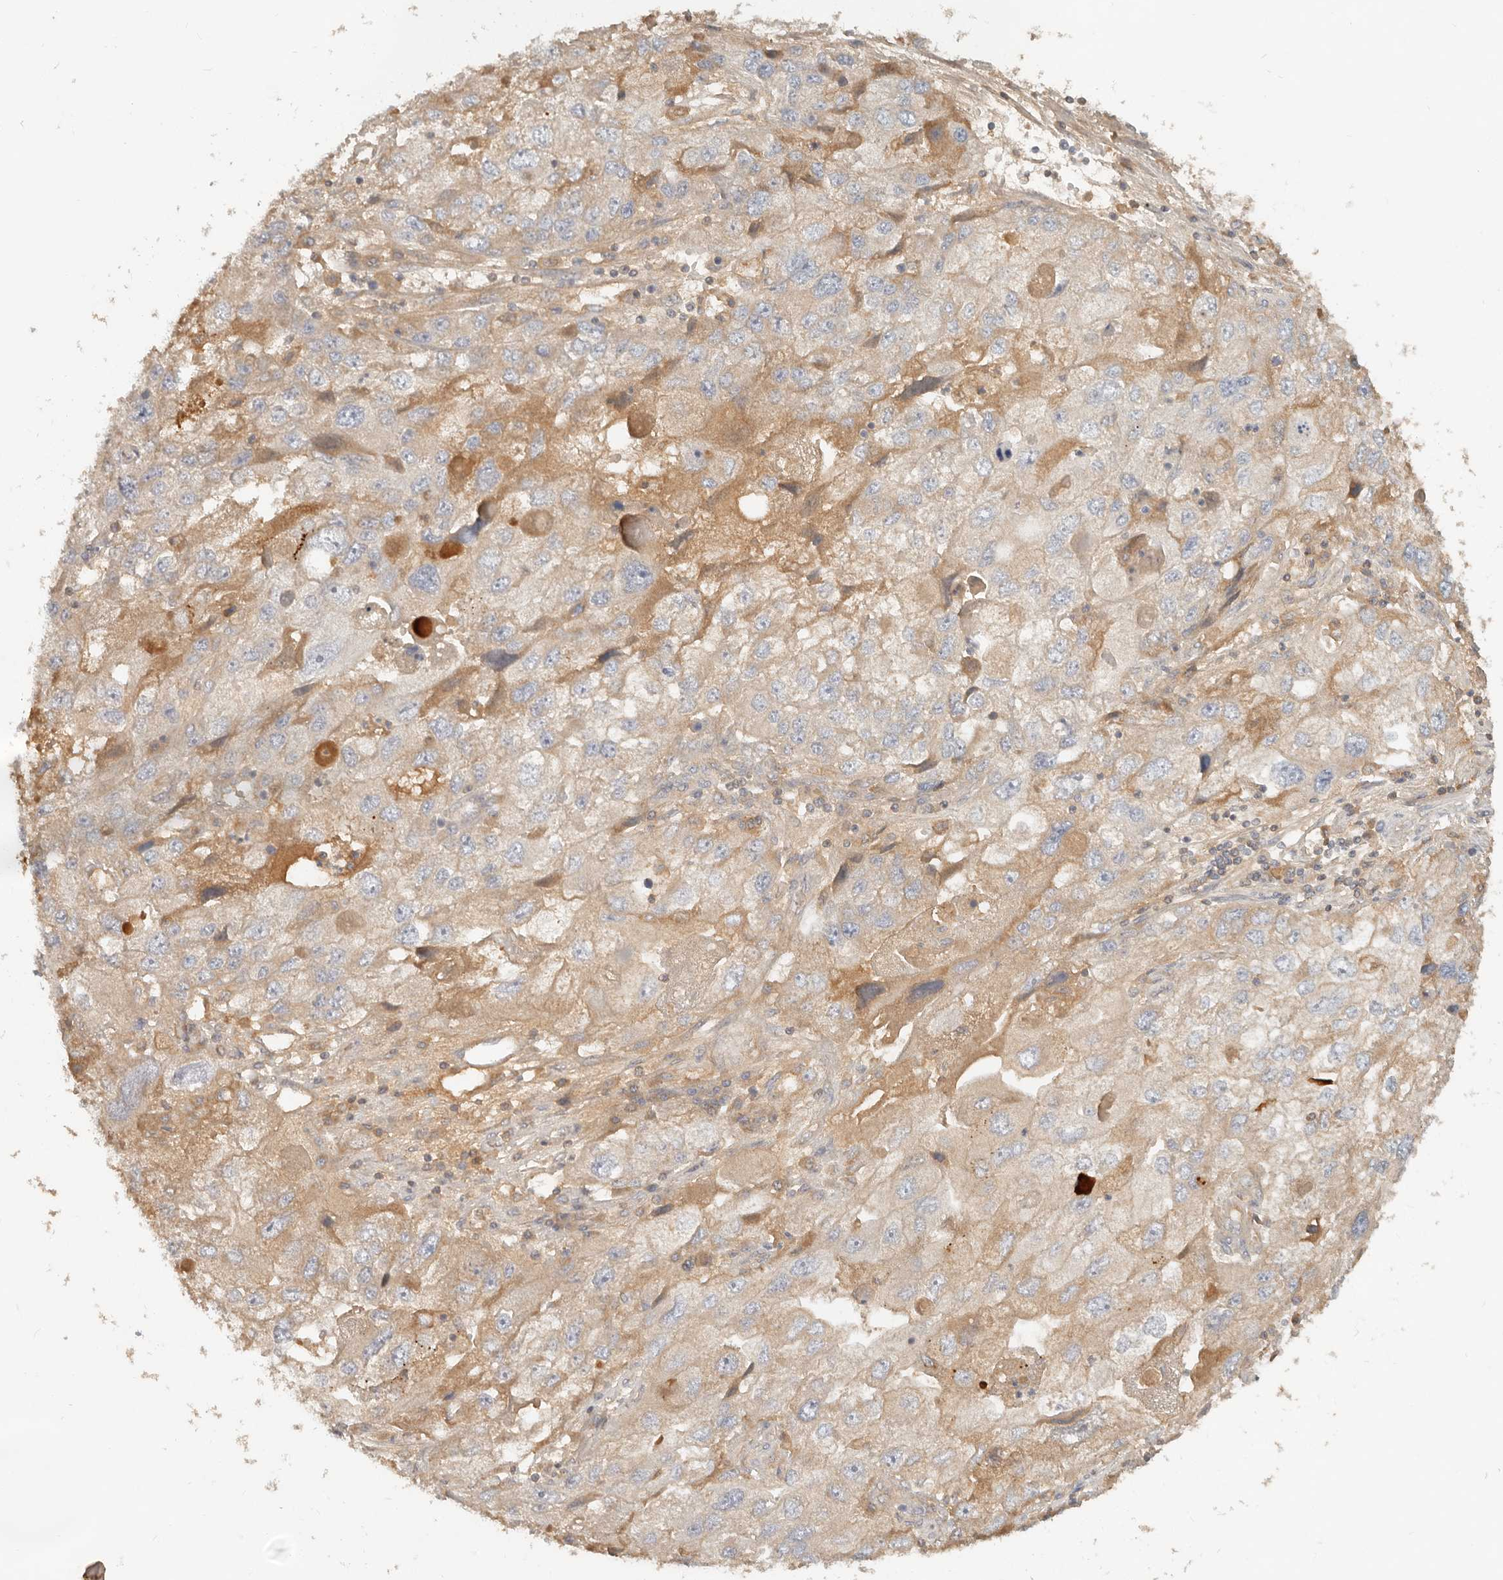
{"staining": {"intensity": "weak", "quantity": "<25%", "location": "cytoplasmic/membranous"}, "tissue": "endometrial cancer", "cell_type": "Tumor cells", "image_type": "cancer", "snomed": [{"axis": "morphology", "description": "Adenocarcinoma, NOS"}, {"axis": "topography", "description": "Endometrium"}], "caption": "Immunohistochemical staining of human adenocarcinoma (endometrial) shows no significant positivity in tumor cells. (DAB immunohistochemistry visualized using brightfield microscopy, high magnification).", "gene": "NECAP2", "patient": {"sex": "female", "age": 49}}